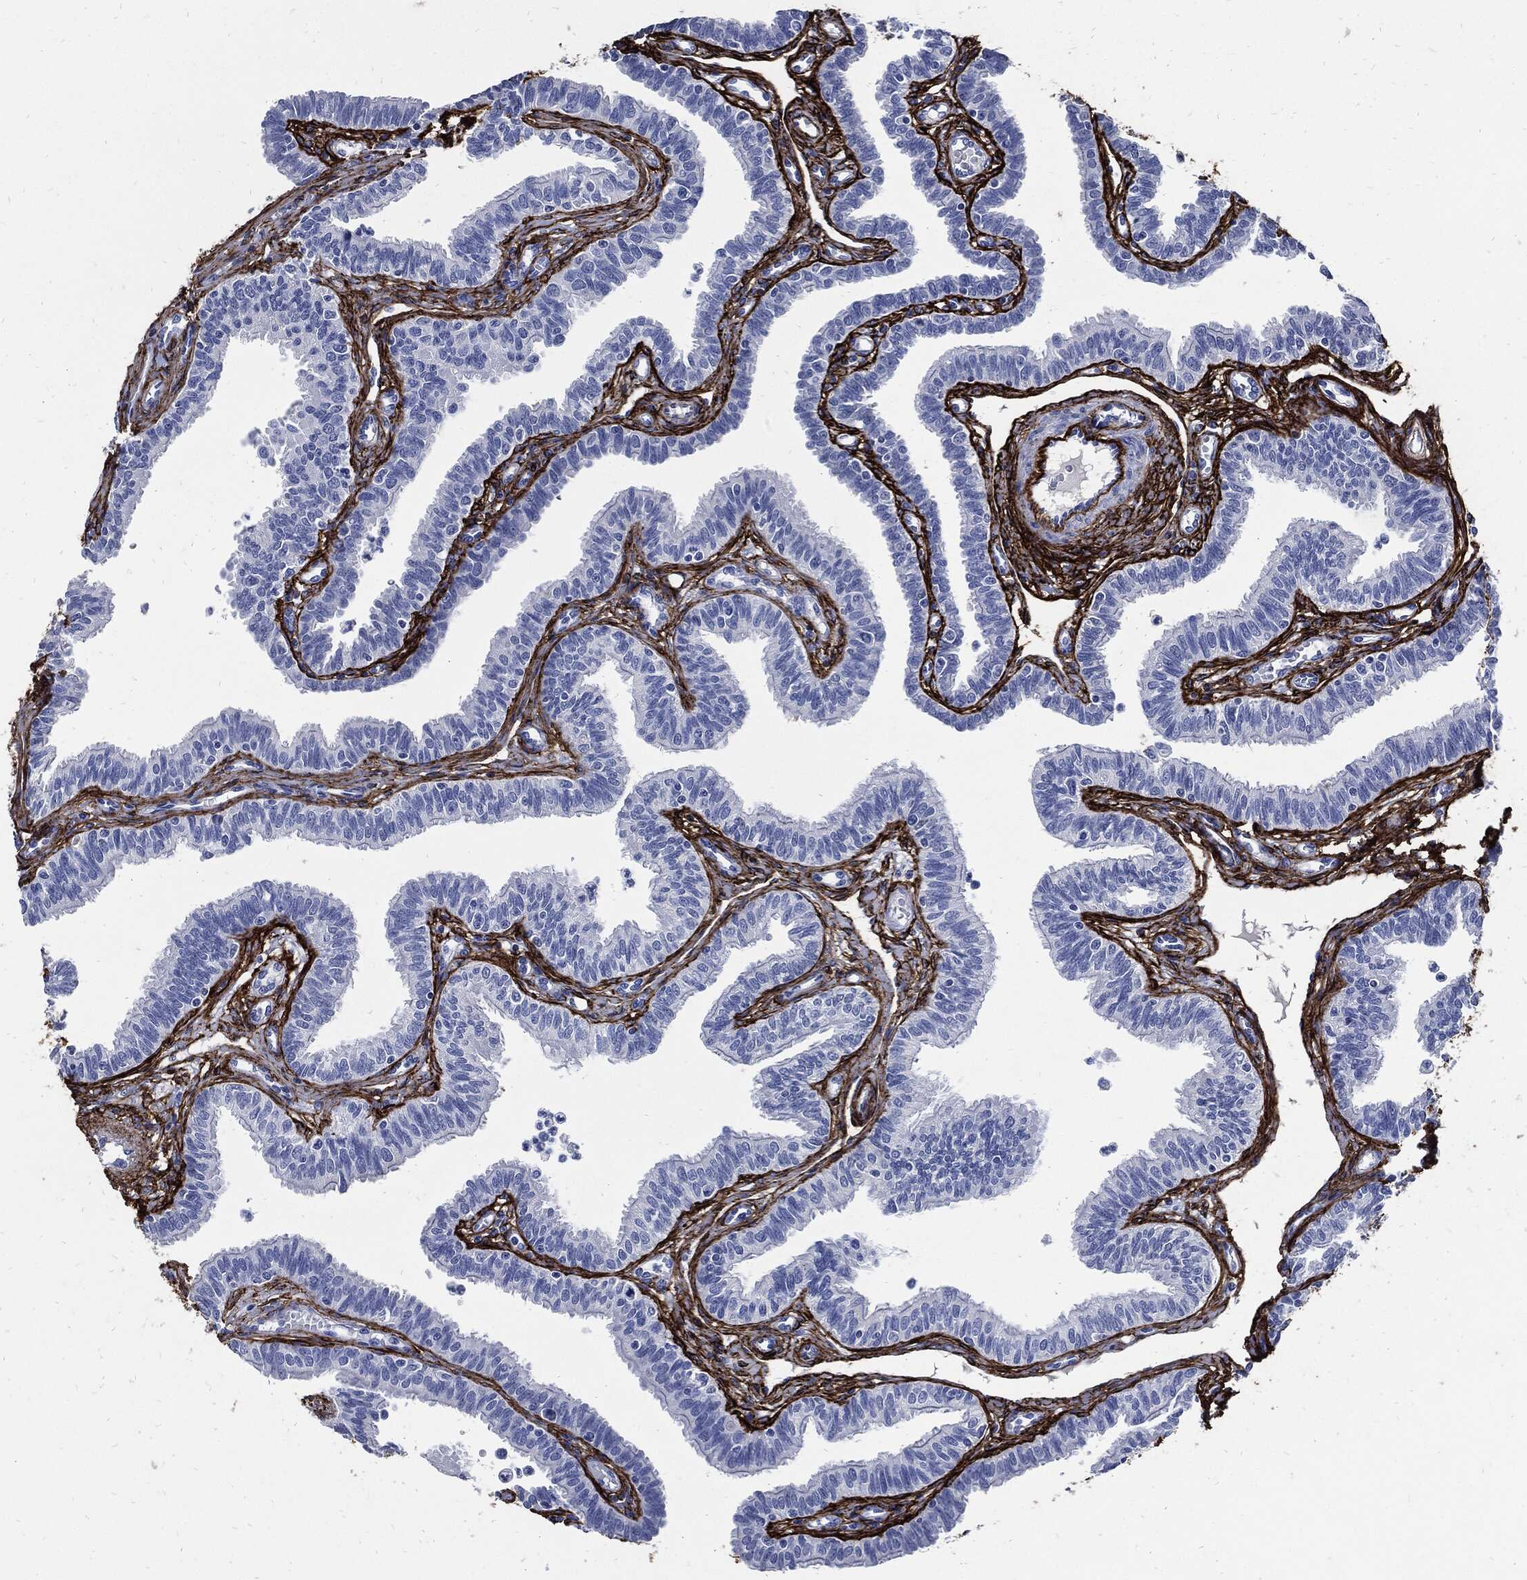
{"staining": {"intensity": "negative", "quantity": "none", "location": "none"}, "tissue": "fallopian tube", "cell_type": "Glandular cells", "image_type": "normal", "snomed": [{"axis": "morphology", "description": "Normal tissue, NOS"}, {"axis": "topography", "description": "Fallopian tube"}], "caption": "Immunohistochemistry (IHC) of unremarkable fallopian tube displays no expression in glandular cells. Nuclei are stained in blue.", "gene": "FBN1", "patient": {"sex": "female", "age": 36}}